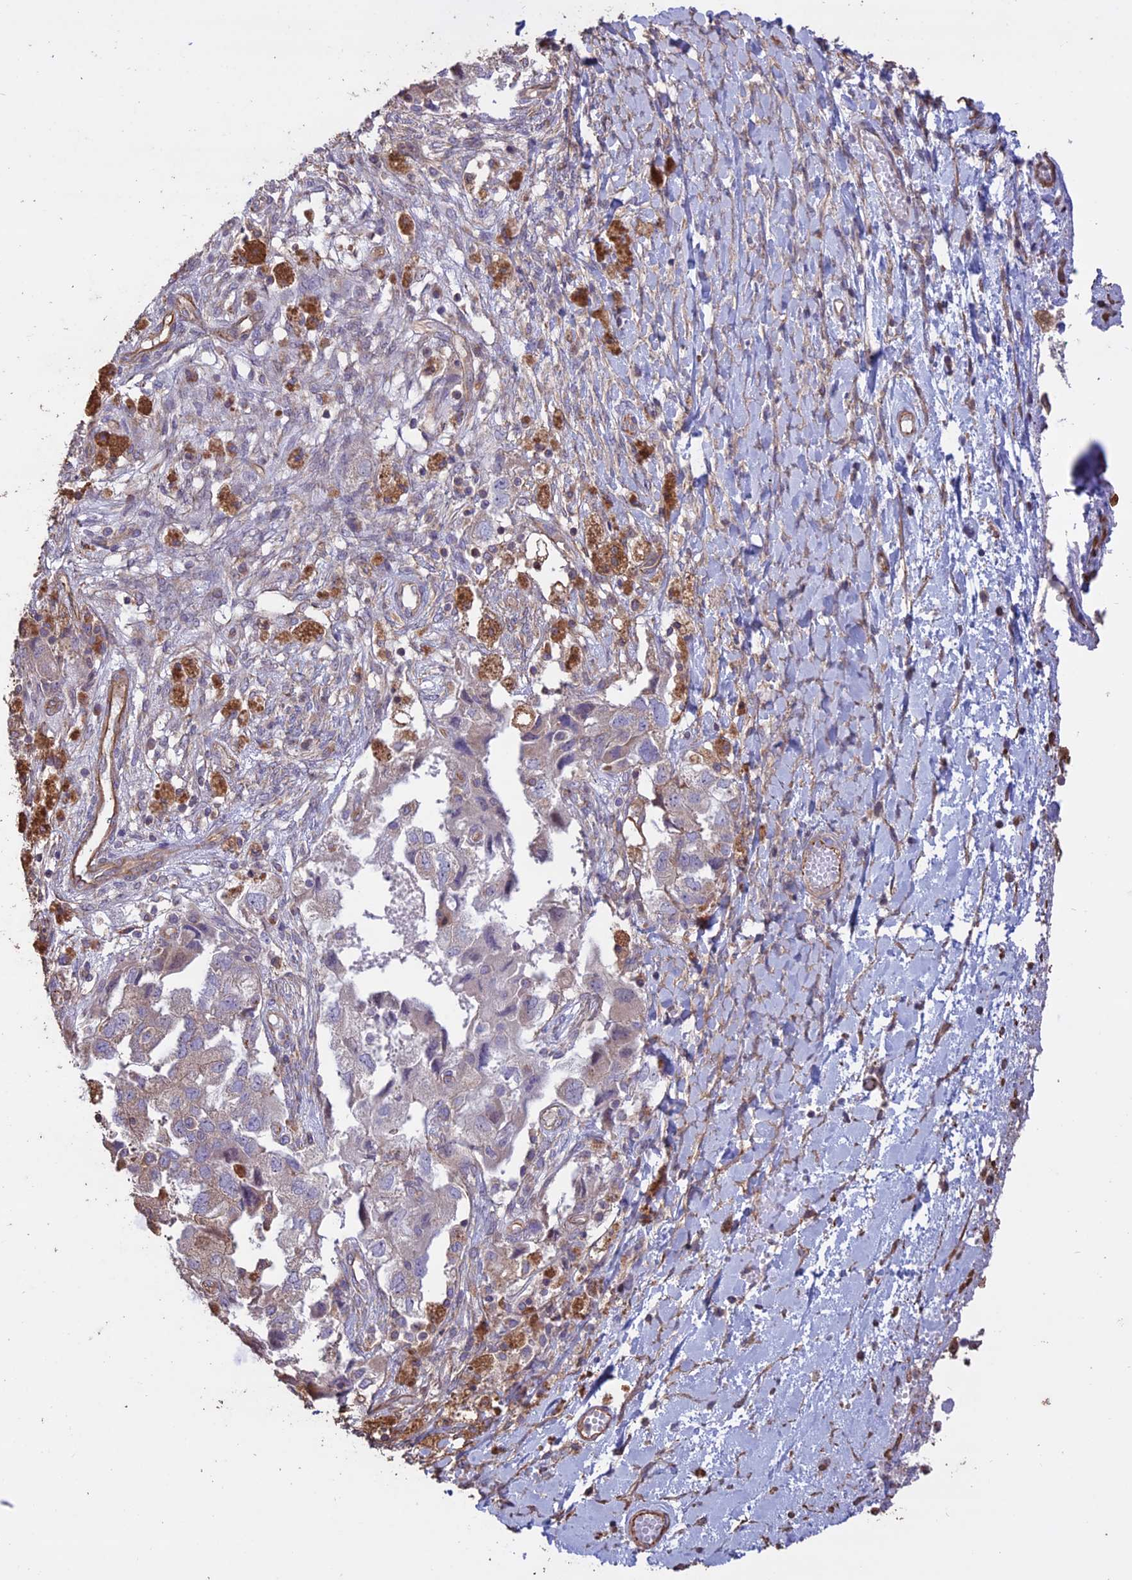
{"staining": {"intensity": "negative", "quantity": "none", "location": "none"}, "tissue": "ovarian cancer", "cell_type": "Tumor cells", "image_type": "cancer", "snomed": [{"axis": "morphology", "description": "Carcinoma, NOS"}, {"axis": "morphology", "description": "Cystadenocarcinoma, serous, NOS"}, {"axis": "topography", "description": "Ovary"}], "caption": "This is an immunohistochemistry (IHC) photomicrograph of human ovarian cancer (serous cystadenocarcinoma). There is no positivity in tumor cells.", "gene": "CCDC148", "patient": {"sex": "female", "age": 69}}